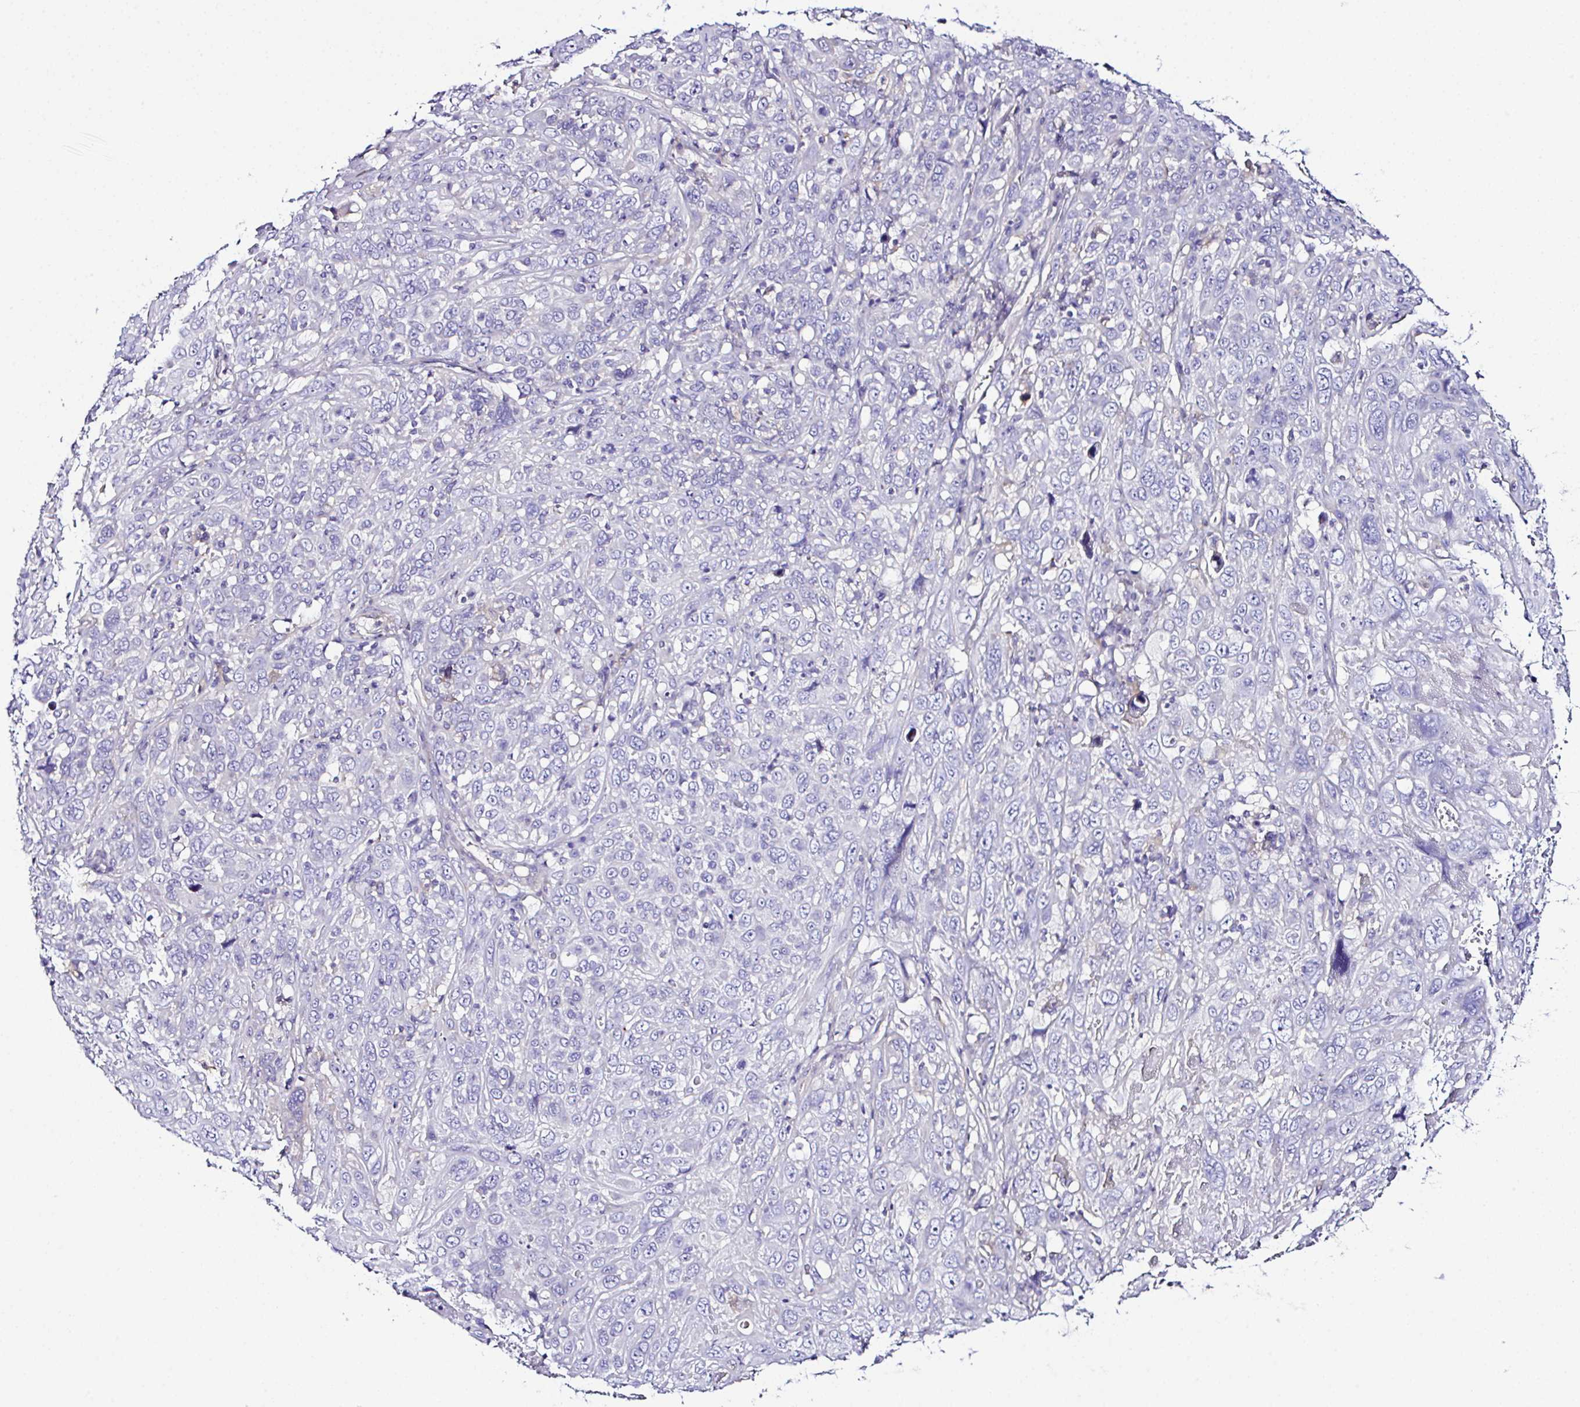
{"staining": {"intensity": "negative", "quantity": "none", "location": "none"}, "tissue": "cervical cancer", "cell_type": "Tumor cells", "image_type": "cancer", "snomed": [{"axis": "morphology", "description": "Squamous cell carcinoma, NOS"}, {"axis": "topography", "description": "Cervix"}], "caption": "A photomicrograph of human cervical squamous cell carcinoma is negative for staining in tumor cells.", "gene": "OR4P4", "patient": {"sex": "female", "age": 46}}